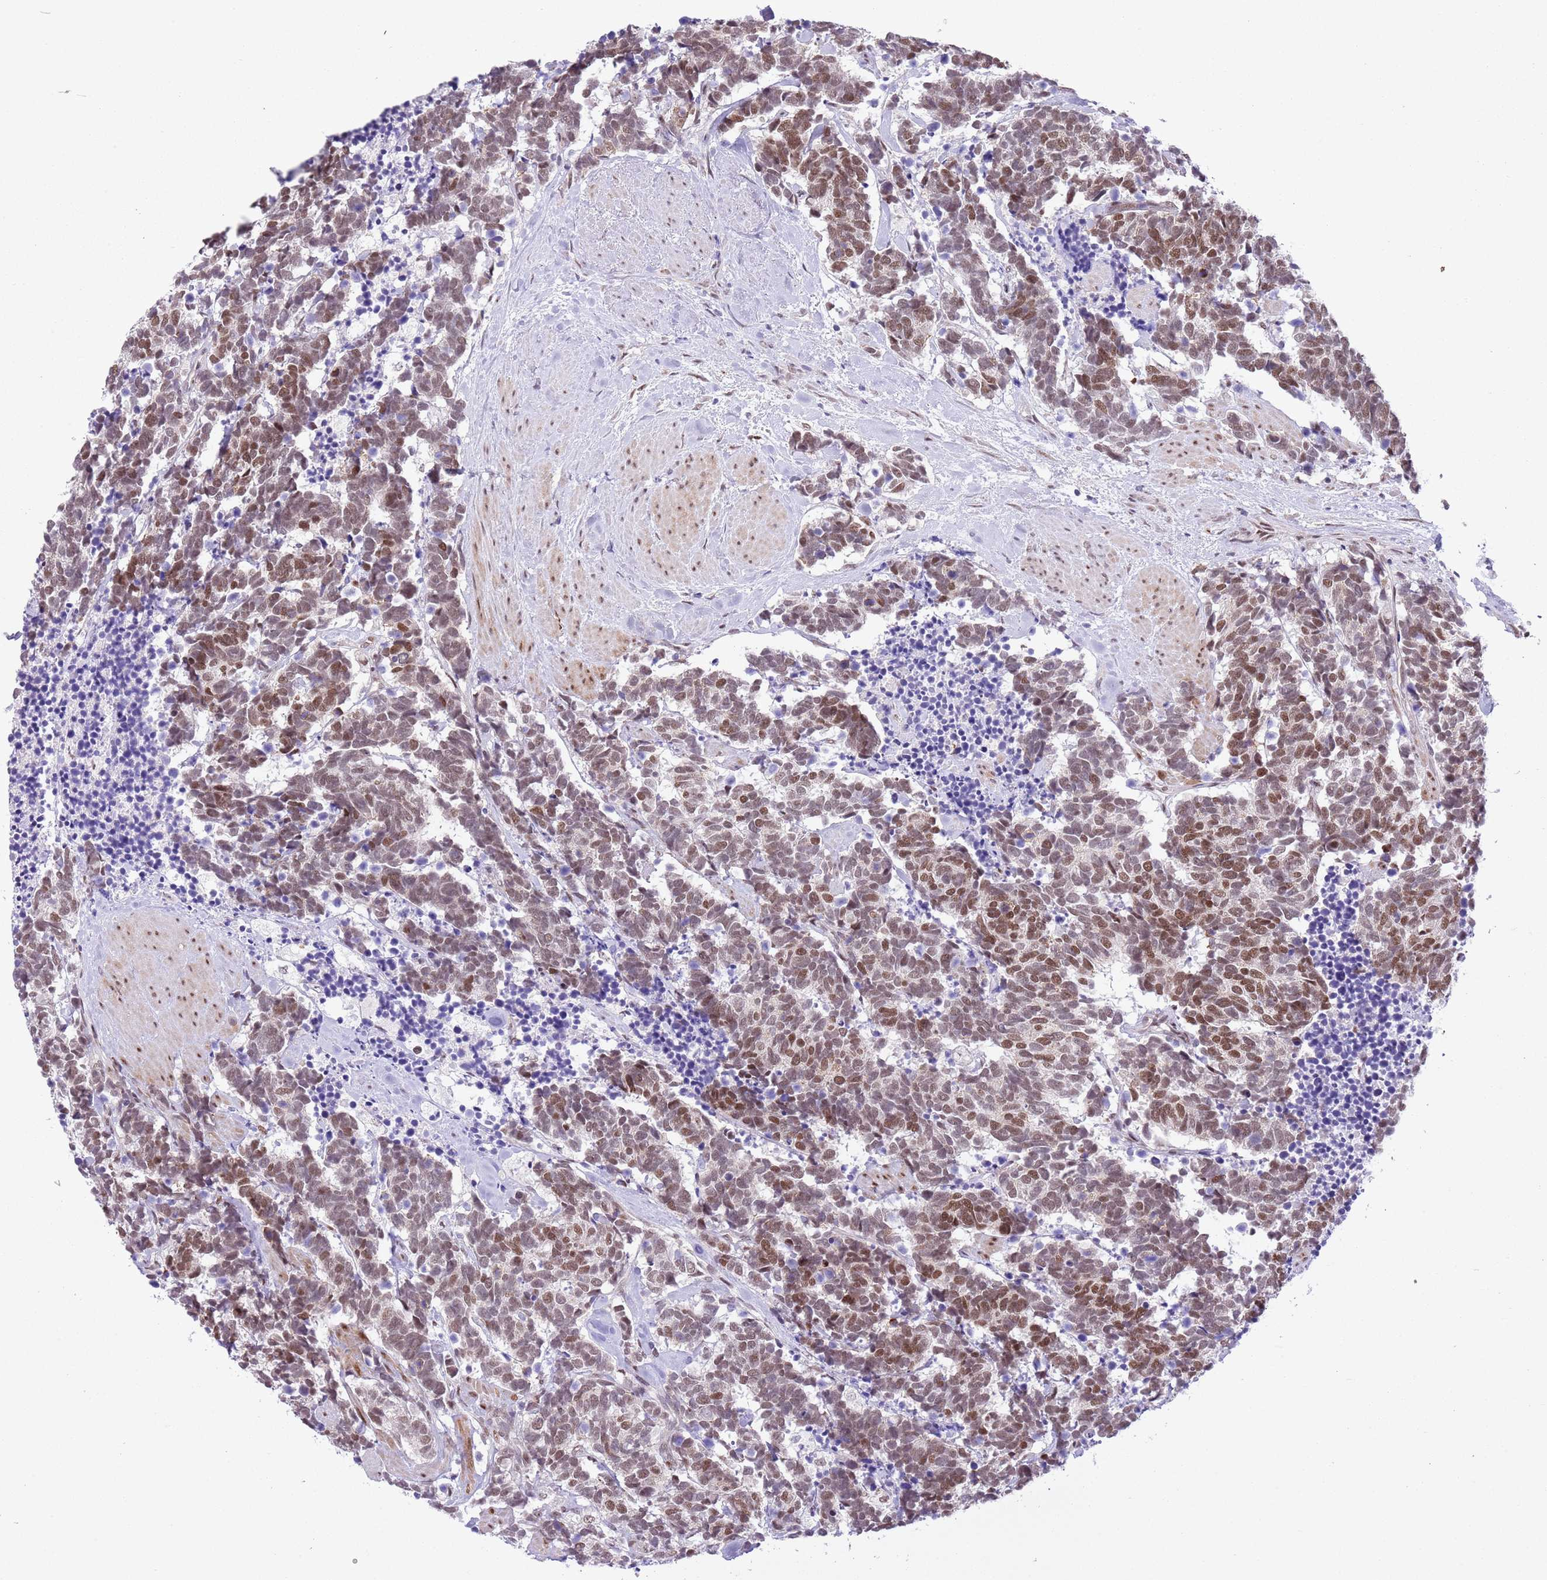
{"staining": {"intensity": "moderate", "quantity": ">75%", "location": "nuclear"}, "tissue": "carcinoid", "cell_type": "Tumor cells", "image_type": "cancer", "snomed": [{"axis": "morphology", "description": "Carcinoma, NOS"}, {"axis": "morphology", "description": "Carcinoid, malignant, NOS"}, {"axis": "topography", "description": "Prostate"}], "caption": "Immunohistochemistry (DAB (3,3'-diaminobenzidine)) staining of carcinoid reveals moderate nuclear protein expression in approximately >75% of tumor cells.", "gene": "NACC2", "patient": {"sex": "male", "age": 57}}